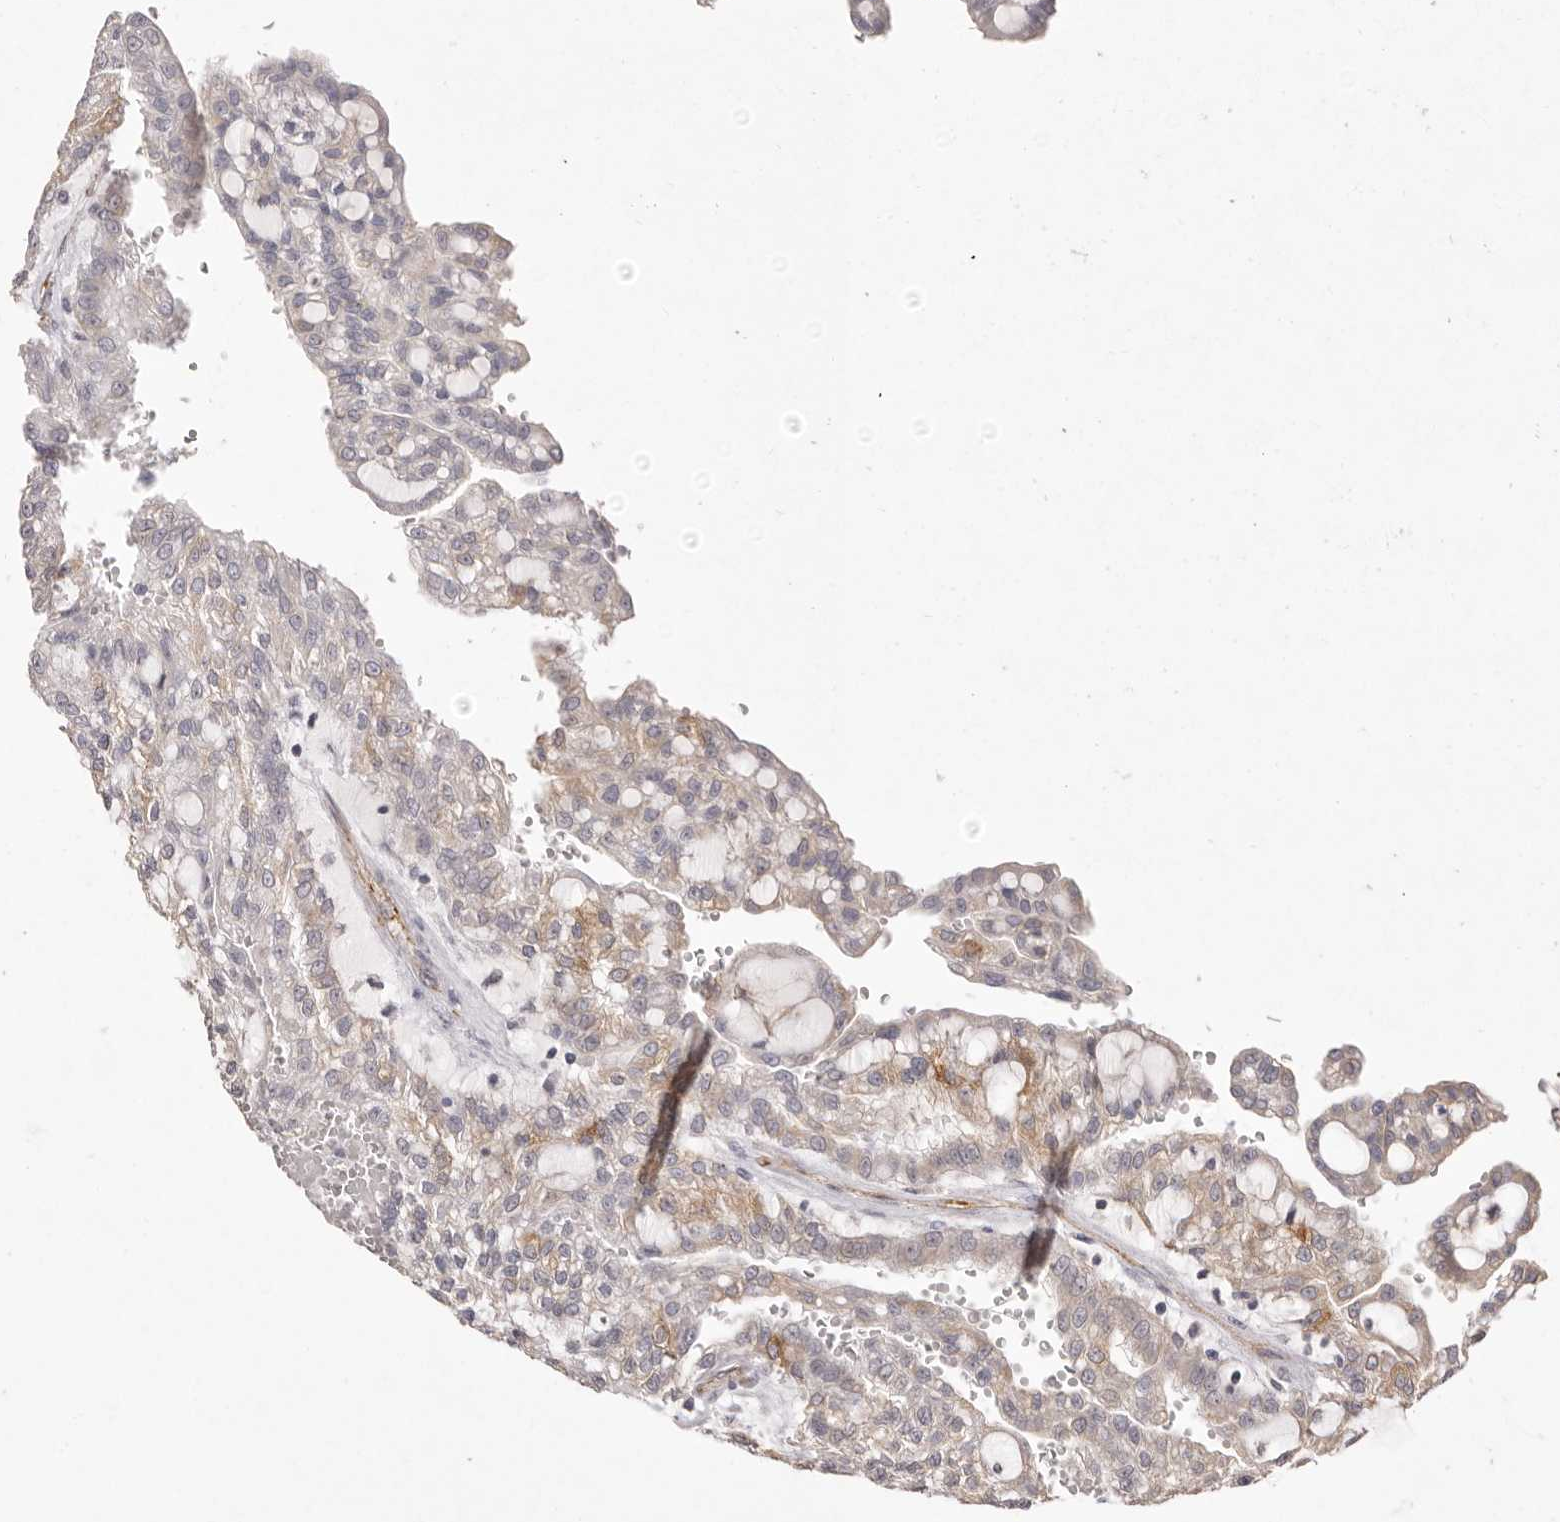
{"staining": {"intensity": "moderate", "quantity": ">75%", "location": "cytoplasmic/membranous"}, "tissue": "renal cancer", "cell_type": "Tumor cells", "image_type": "cancer", "snomed": [{"axis": "morphology", "description": "Adenocarcinoma, NOS"}, {"axis": "topography", "description": "Kidney"}], "caption": "The micrograph shows a brown stain indicating the presence of a protein in the cytoplasmic/membranous of tumor cells in renal cancer (adenocarcinoma).", "gene": "ZYG11B", "patient": {"sex": "male", "age": 63}}